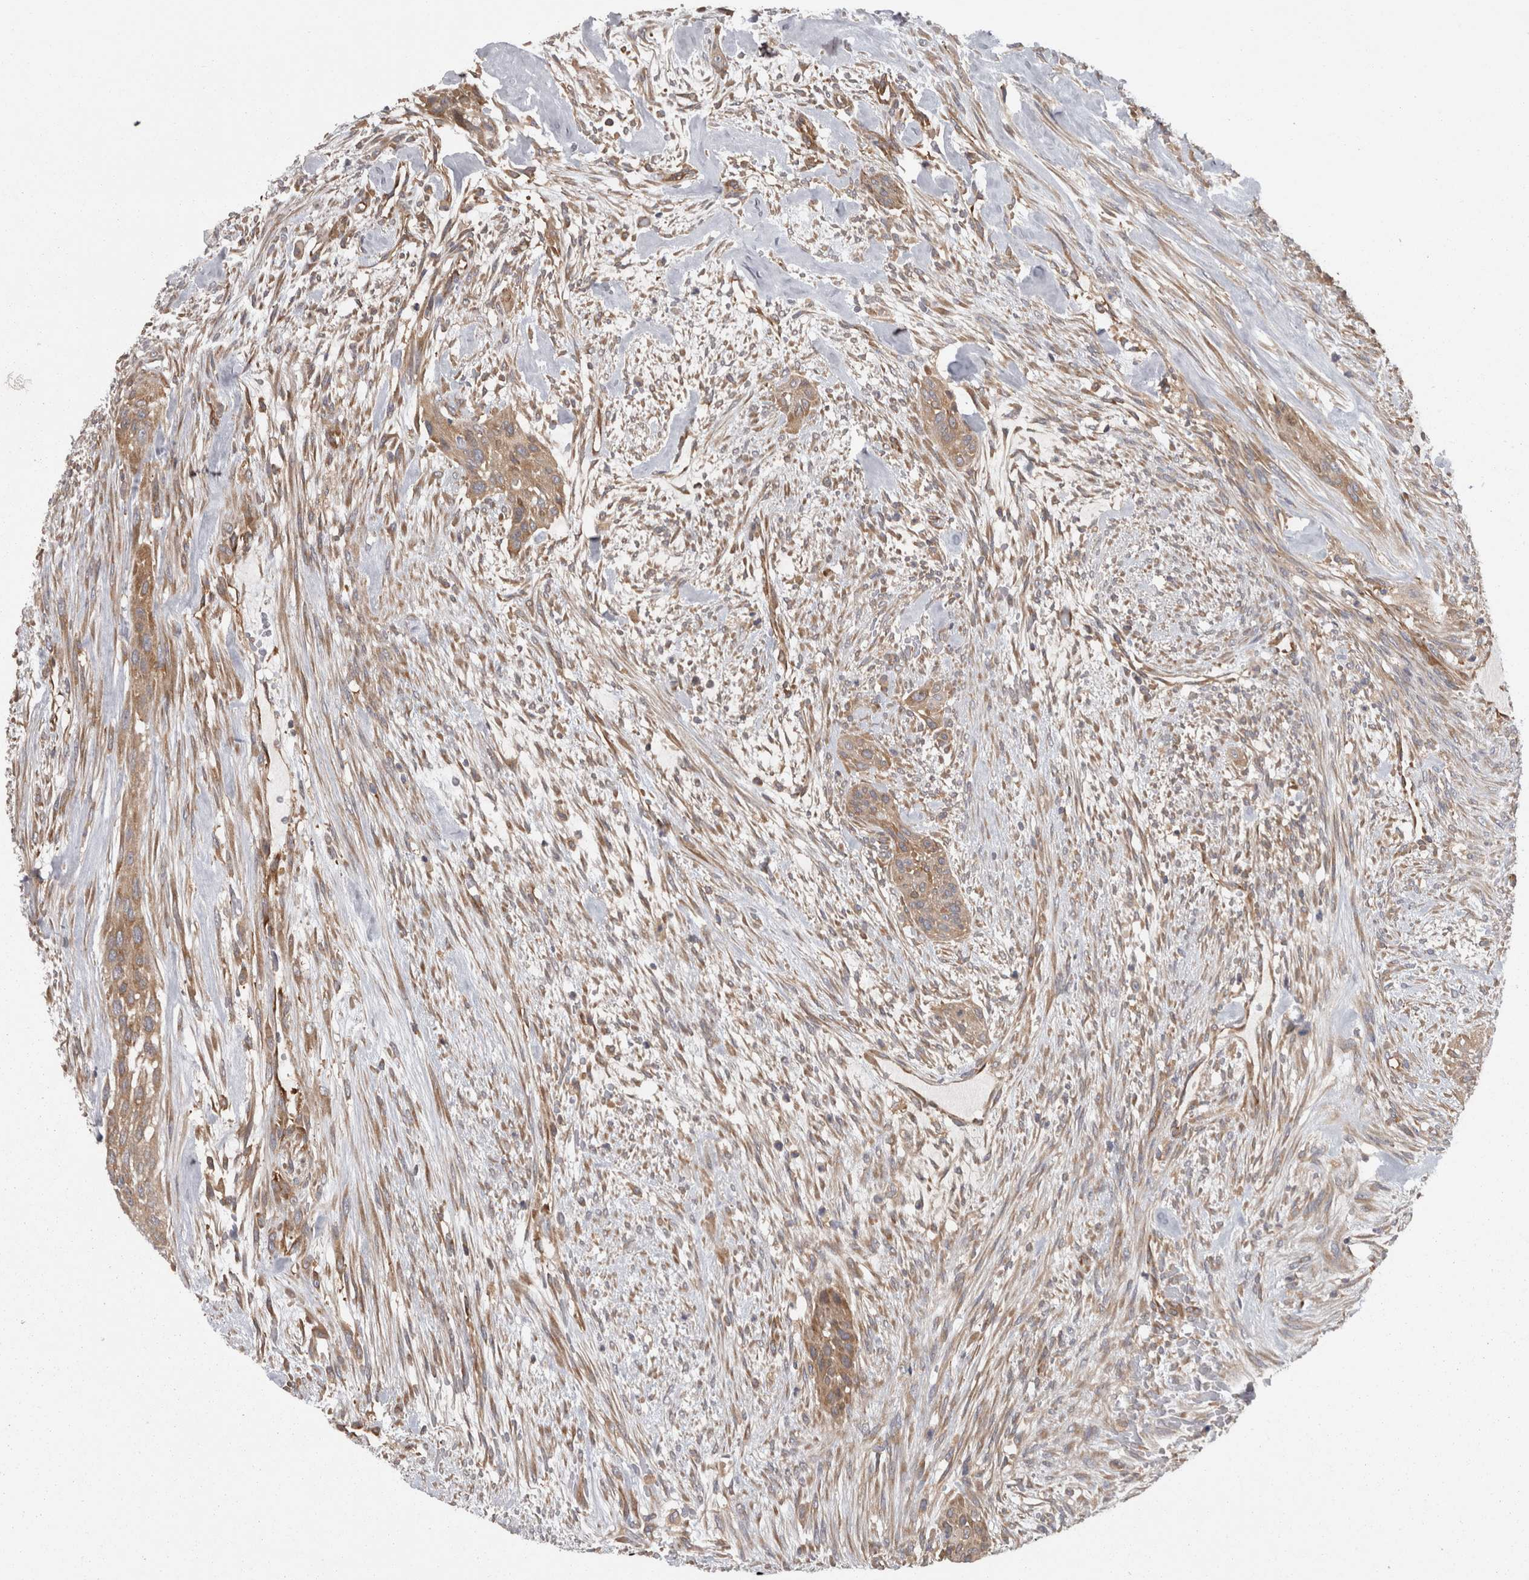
{"staining": {"intensity": "moderate", "quantity": "<25%", "location": "cytoplasmic/membranous"}, "tissue": "urothelial cancer", "cell_type": "Tumor cells", "image_type": "cancer", "snomed": [{"axis": "morphology", "description": "Urothelial carcinoma, High grade"}, {"axis": "topography", "description": "Urinary bladder"}], "caption": "DAB immunohistochemical staining of urothelial cancer displays moderate cytoplasmic/membranous protein positivity in about <25% of tumor cells.", "gene": "SMCR8", "patient": {"sex": "male", "age": 35}}